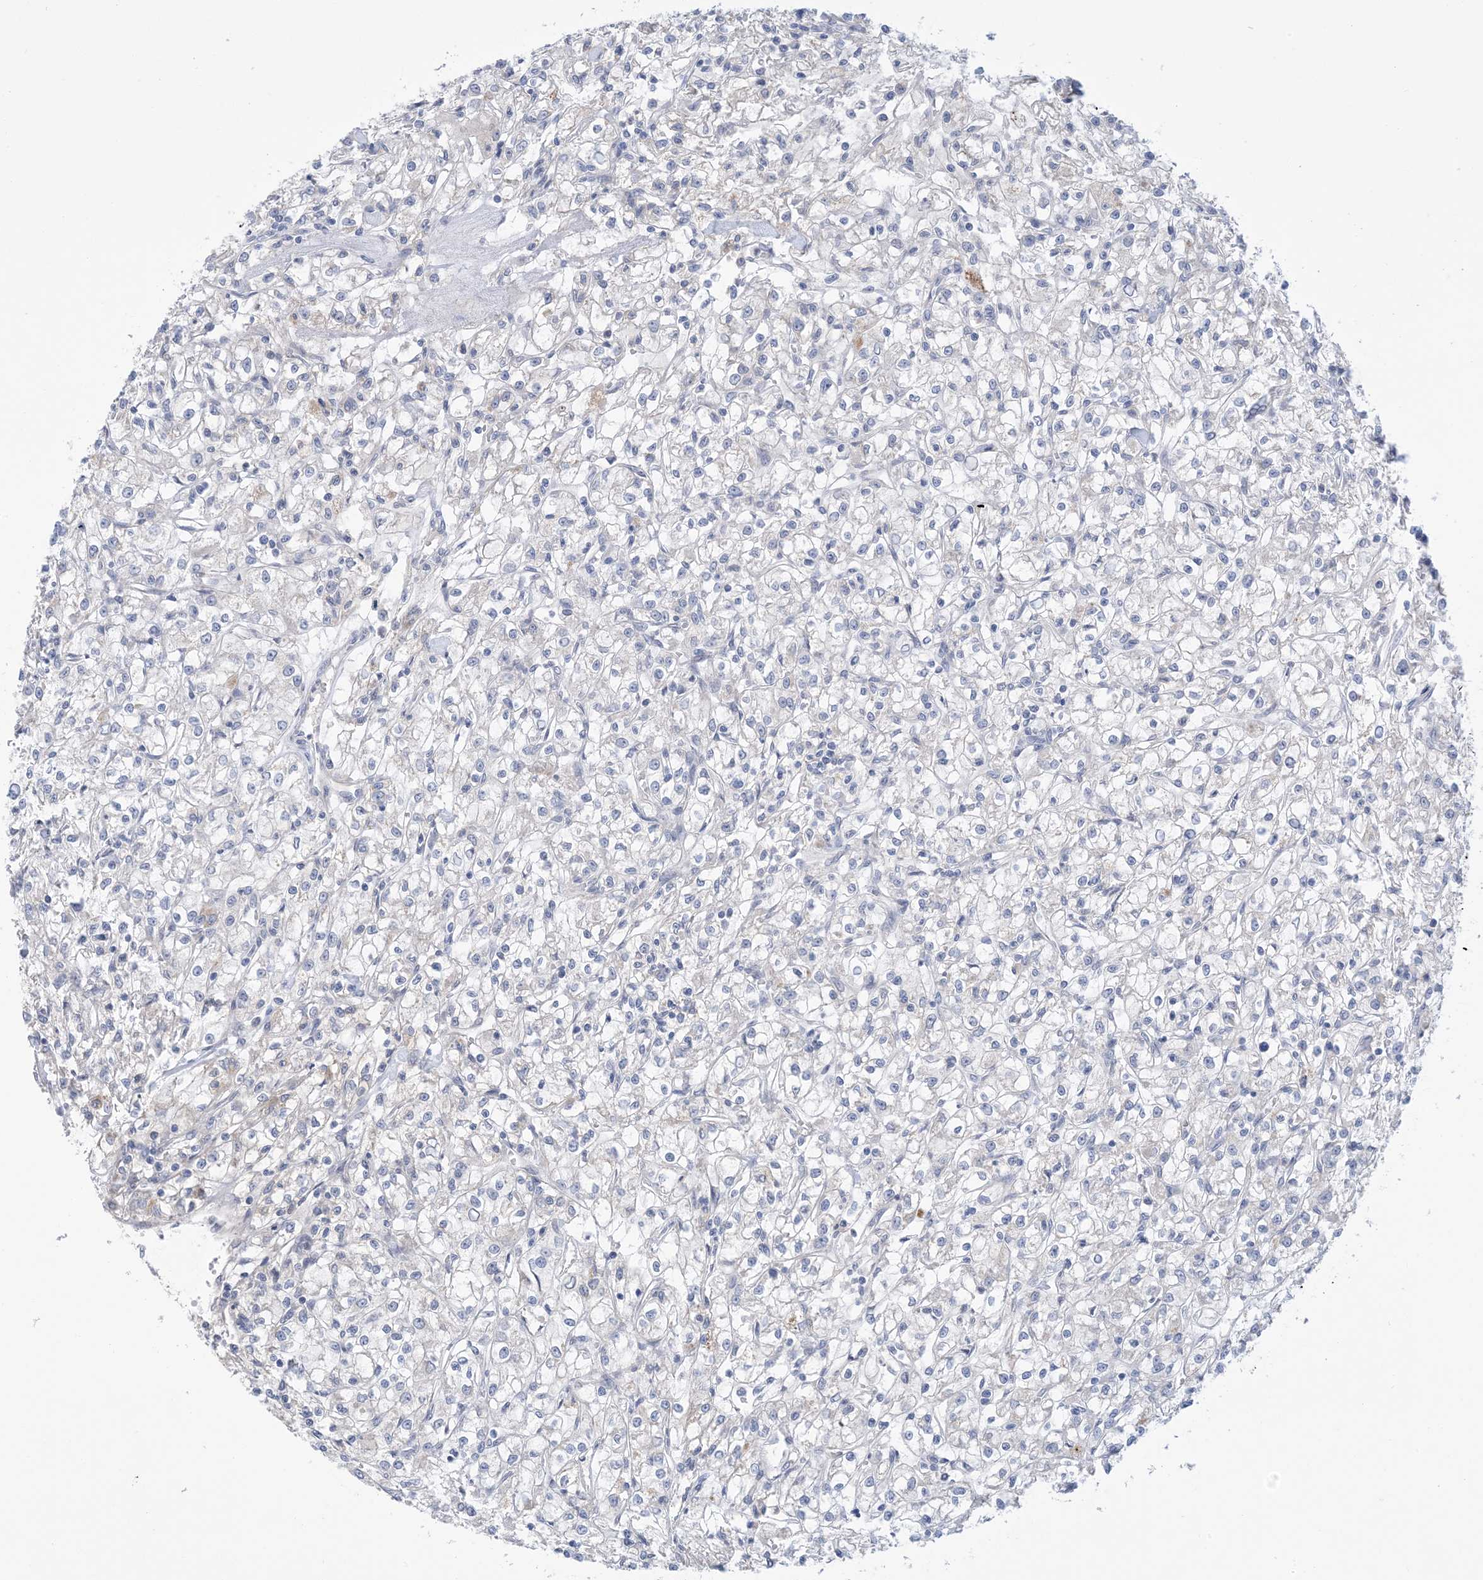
{"staining": {"intensity": "negative", "quantity": "none", "location": "none"}, "tissue": "renal cancer", "cell_type": "Tumor cells", "image_type": "cancer", "snomed": [{"axis": "morphology", "description": "Adenocarcinoma, NOS"}, {"axis": "topography", "description": "Kidney"}], "caption": "DAB immunohistochemical staining of renal adenocarcinoma displays no significant staining in tumor cells. Brightfield microscopy of IHC stained with DAB (3,3'-diaminobenzidine) (brown) and hematoxylin (blue), captured at high magnification.", "gene": "TTYH1", "patient": {"sex": "female", "age": 59}}